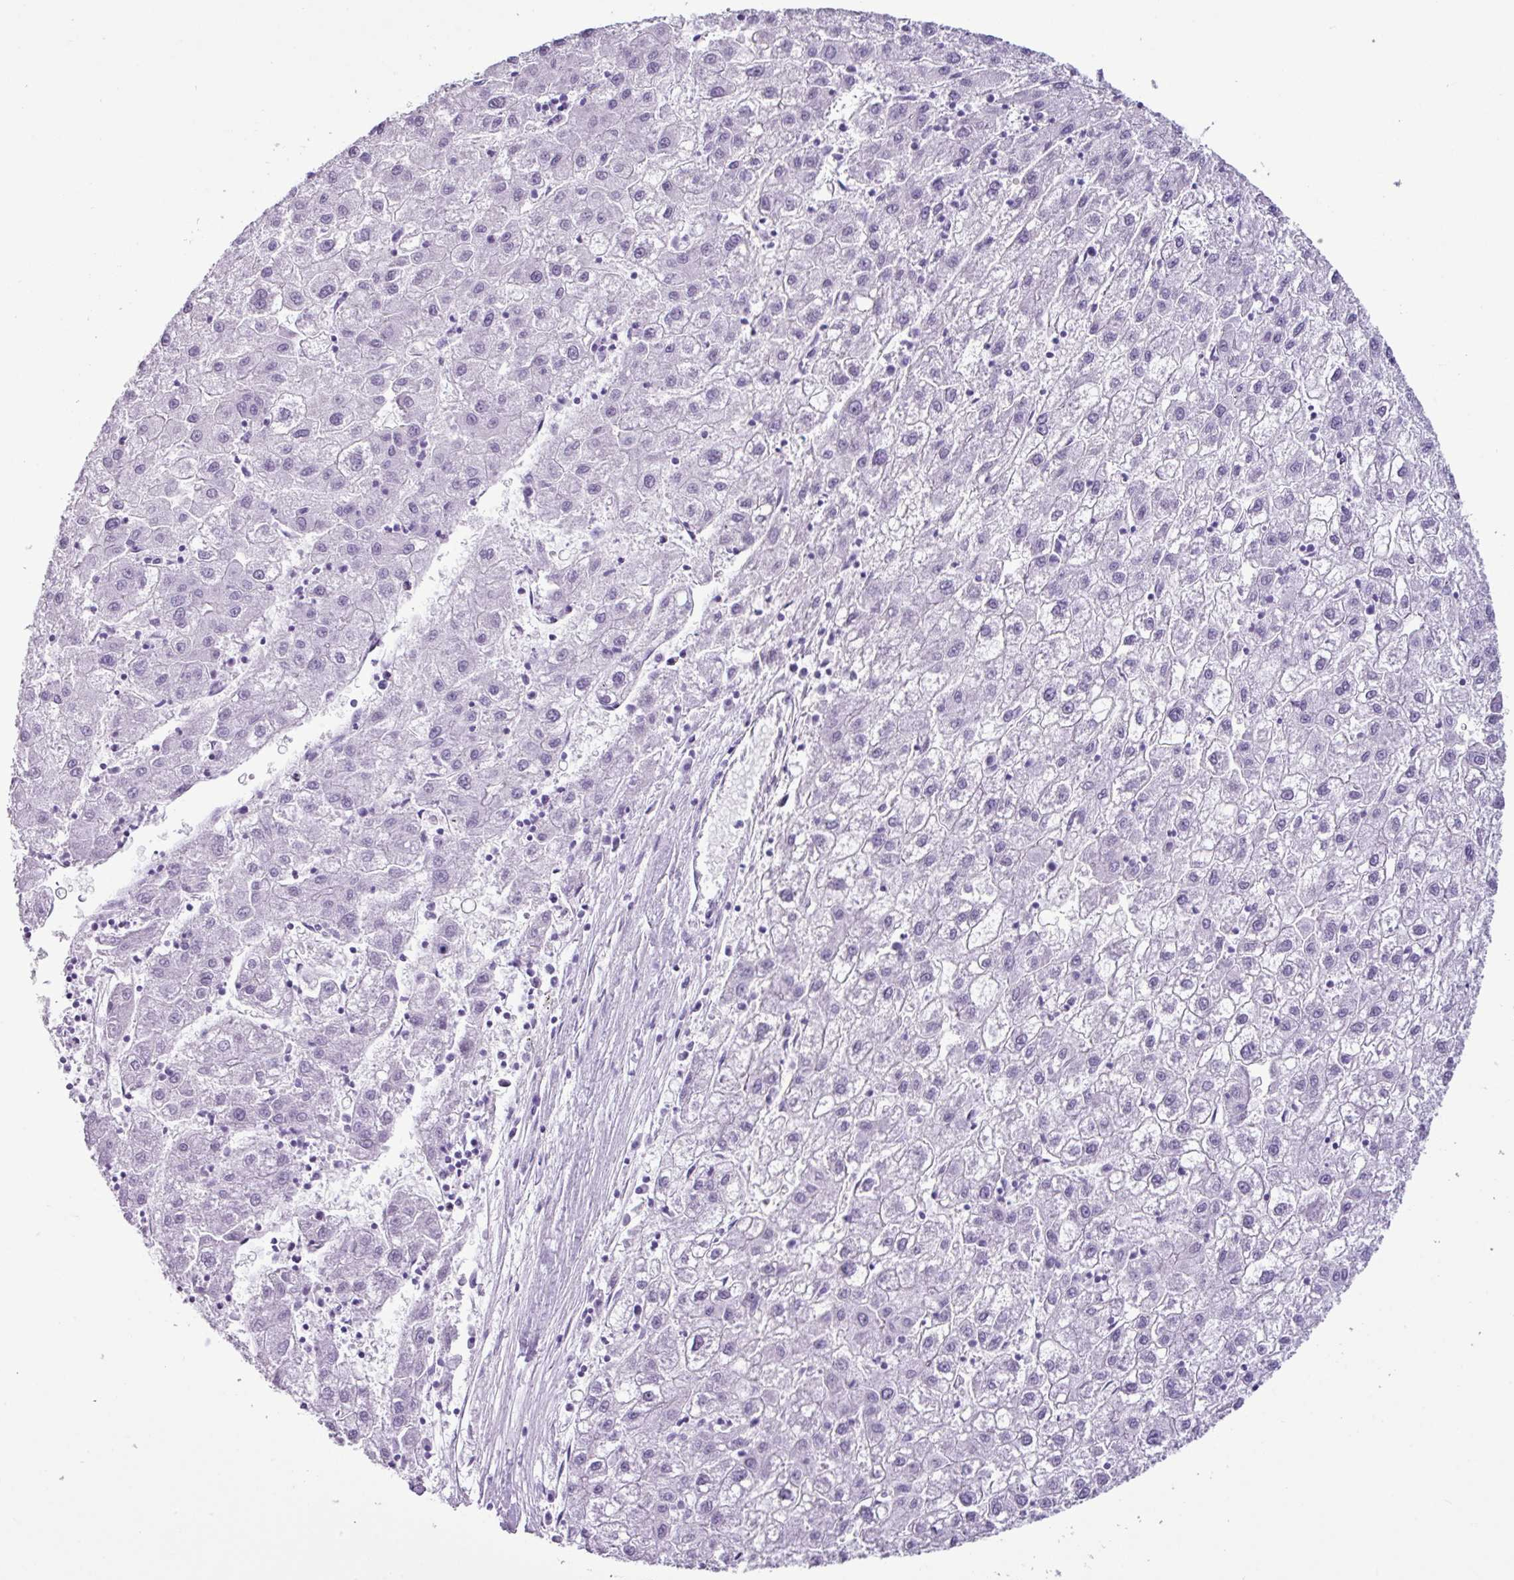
{"staining": {"intensity": "negative", "quantity": "none", "location": "none"}, "tissue": "liver cancer", "cell_type": "Tumor cells", "image_type": "cancer", "snomed": [{"axis": "morphology", "description": "Carcinoma, Hepatocellular, NOS"}, {"axis": "topography", "description": "Liver"}], "caption": "Hepatocellular carcinoma (liver) stained for a protein using immunohistochemistry (IHC) exhibits no expression tumor cells.", "gene": "SCT", "patient": {"sex": "male", "age": 72}}